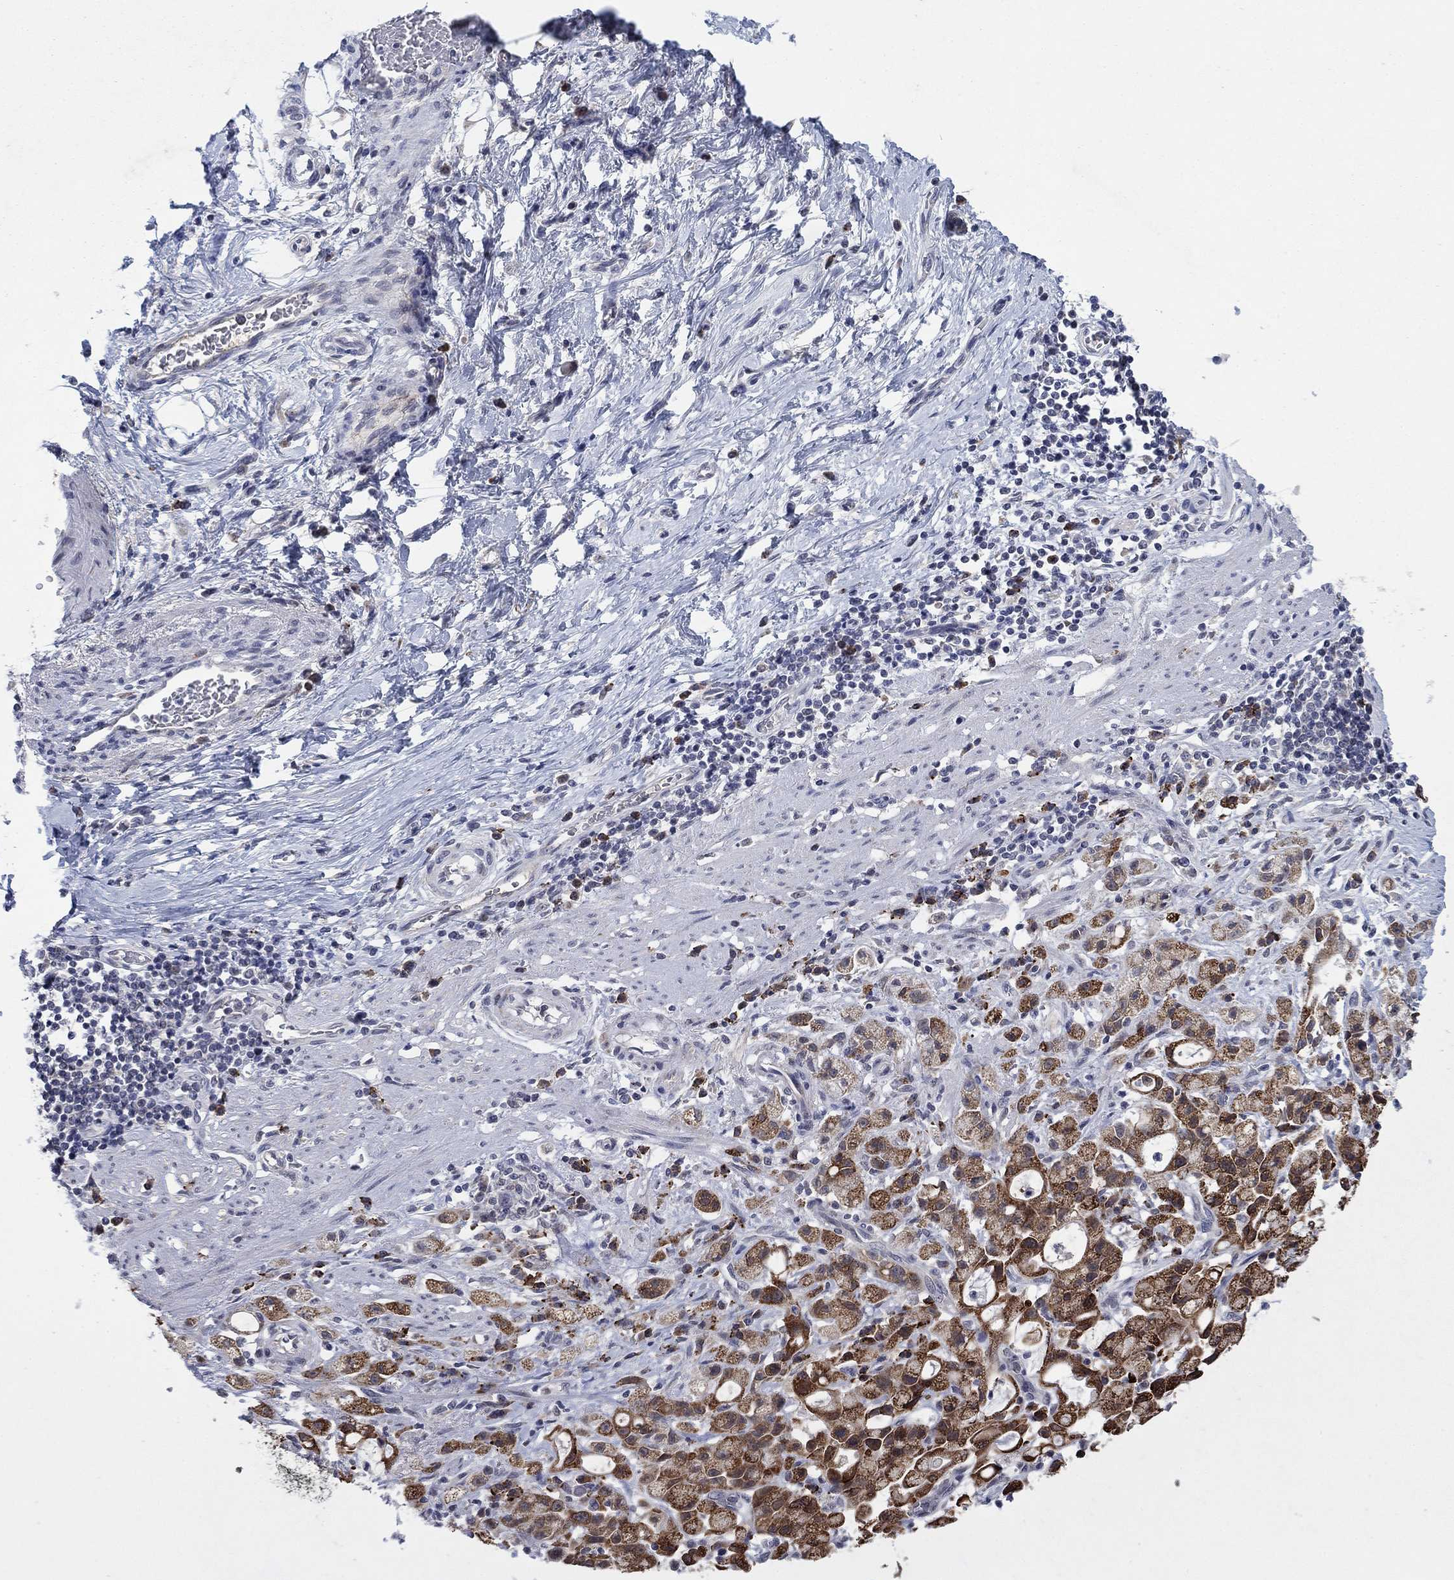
{"staining": {"intensity": "strong", "quantity": "25%-75%", "location": "cytoplasmic/membranous"}, "tissue": "stomach cancer", "cell_type": "Tumor cells", "image_type": "cancer", "snomed": [{"axis": "morphology", "description": "Adenocarcinoma, NOS"}, {"axis": "topography", "description": "Stomach"}], "caption": "About 25%-75% of tumor cells in human stomach adenocarcinoma show strong cytoplasmic/membranous protein expression as visualized by brown immunohistochemical staining.", "gene": "SDC1", "patient": {"sex": "male", "age": 58}}